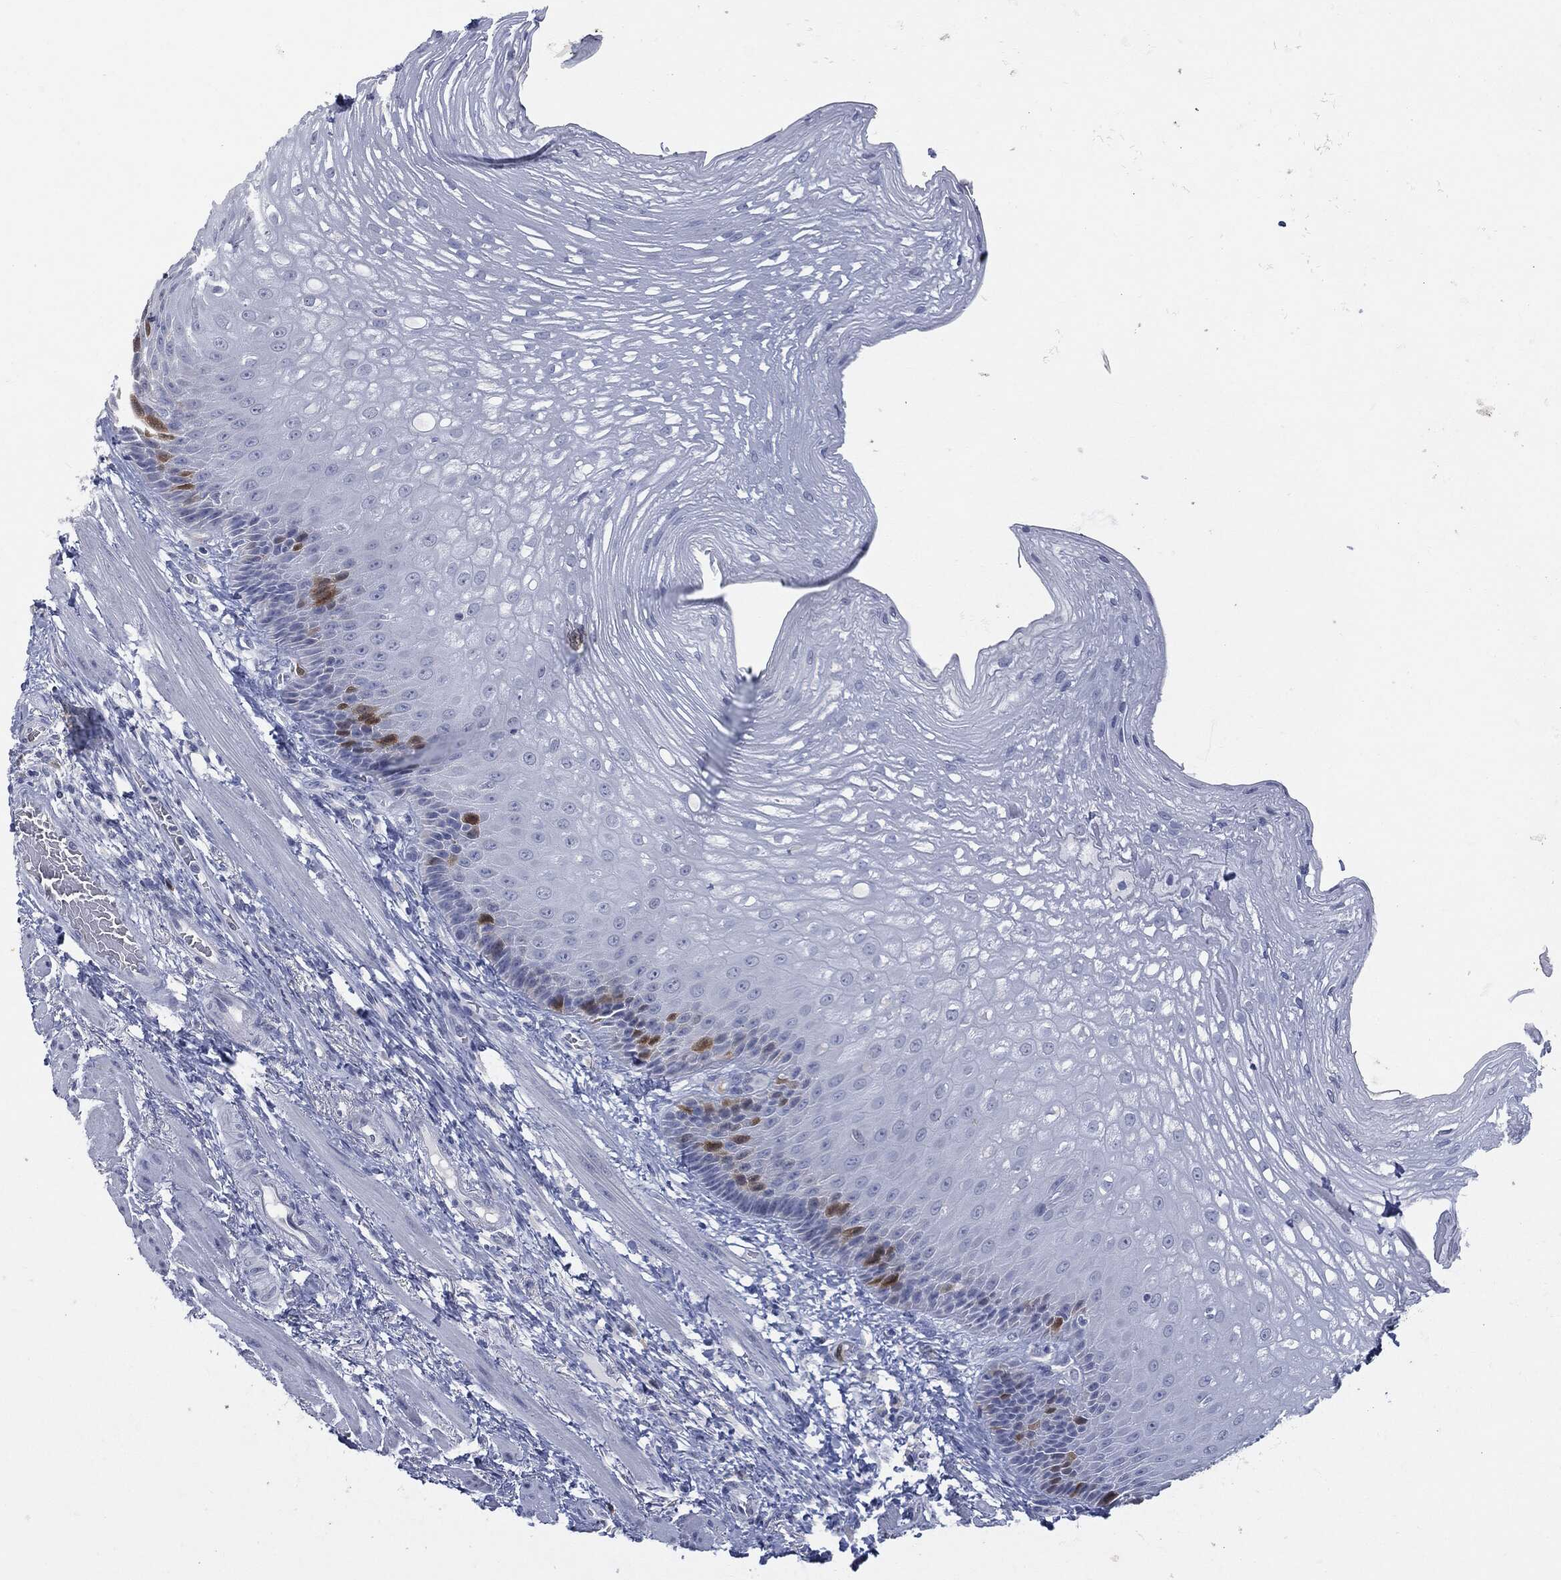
{"staining": {"intensity": "negative", "quantity": "none", "location": "none"}, "tissue": "skin", "cell_type": "Fibroblasts", "image_type": "normal", "snomed": [{"axis": "morphology", "description": "Normal tissue, NOS"}, {"axis": "topography", "description": "Skin"}], "caption": "IHC image of benign skin stained for a protein (brown), which reveals no expression in fibroblasts.", "gene": "UBE2C", "patient": {"sex": "male", "age": 76}}